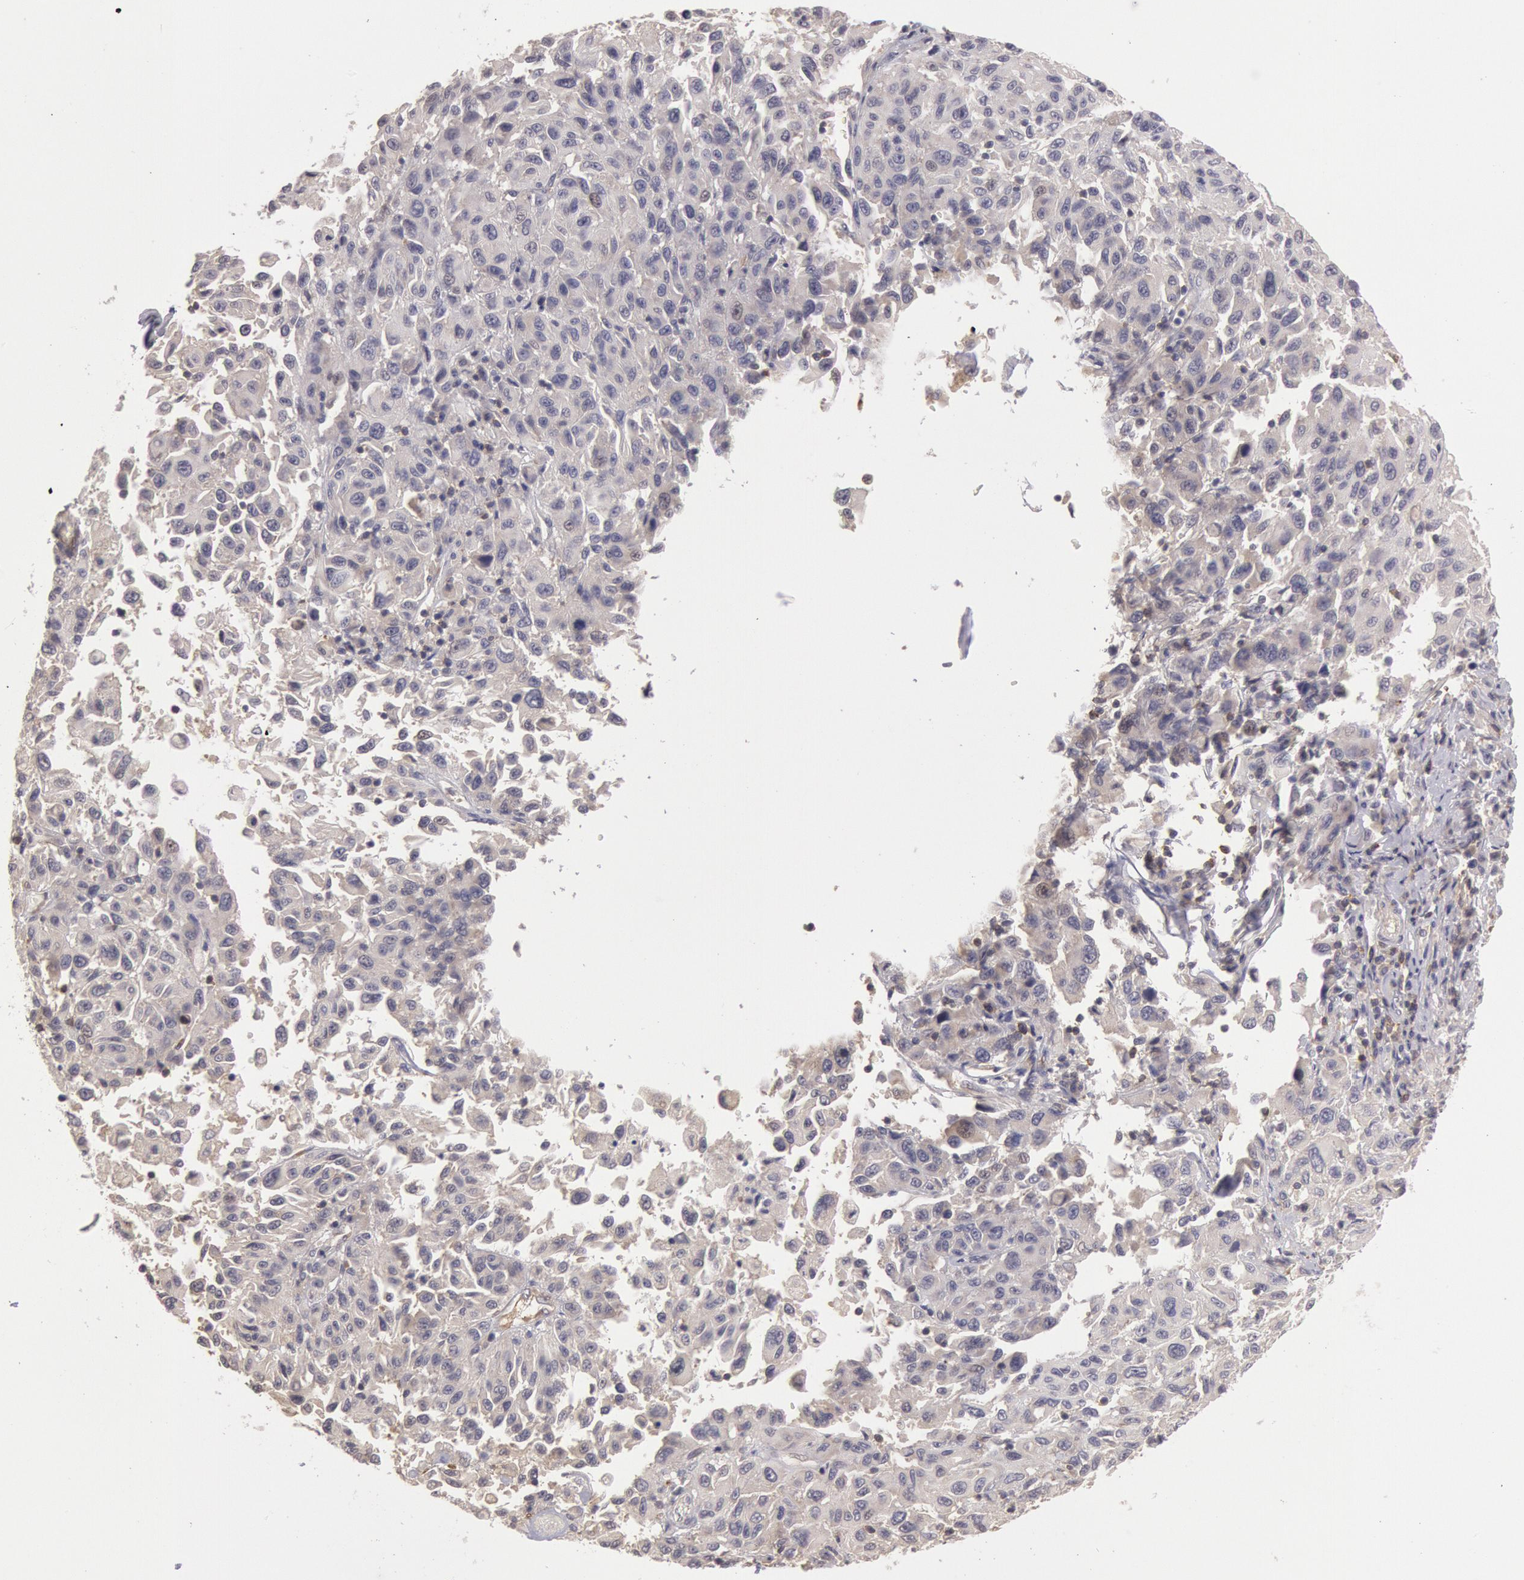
{"staining": {"intensity": "weak", "quantity": ">75%", "location": "cytoplasmic/membranous"}, "tissue": "melanoma", "cell_type": "Tumor cells", "image_type": "cancer", "snomed": [{"axis": "morphology", "description": "Malignant melanoma, NOS"}, {"axis": "topography", "description": "Skin"}], "caption": "DAB immunohistochemical staining of human melanoma displays weak cytoplasmic/membranous protein expression in approximately >75% of tumor cells.", "gene": "NMT2", "patient": {"sex": "female", "age": 77}}